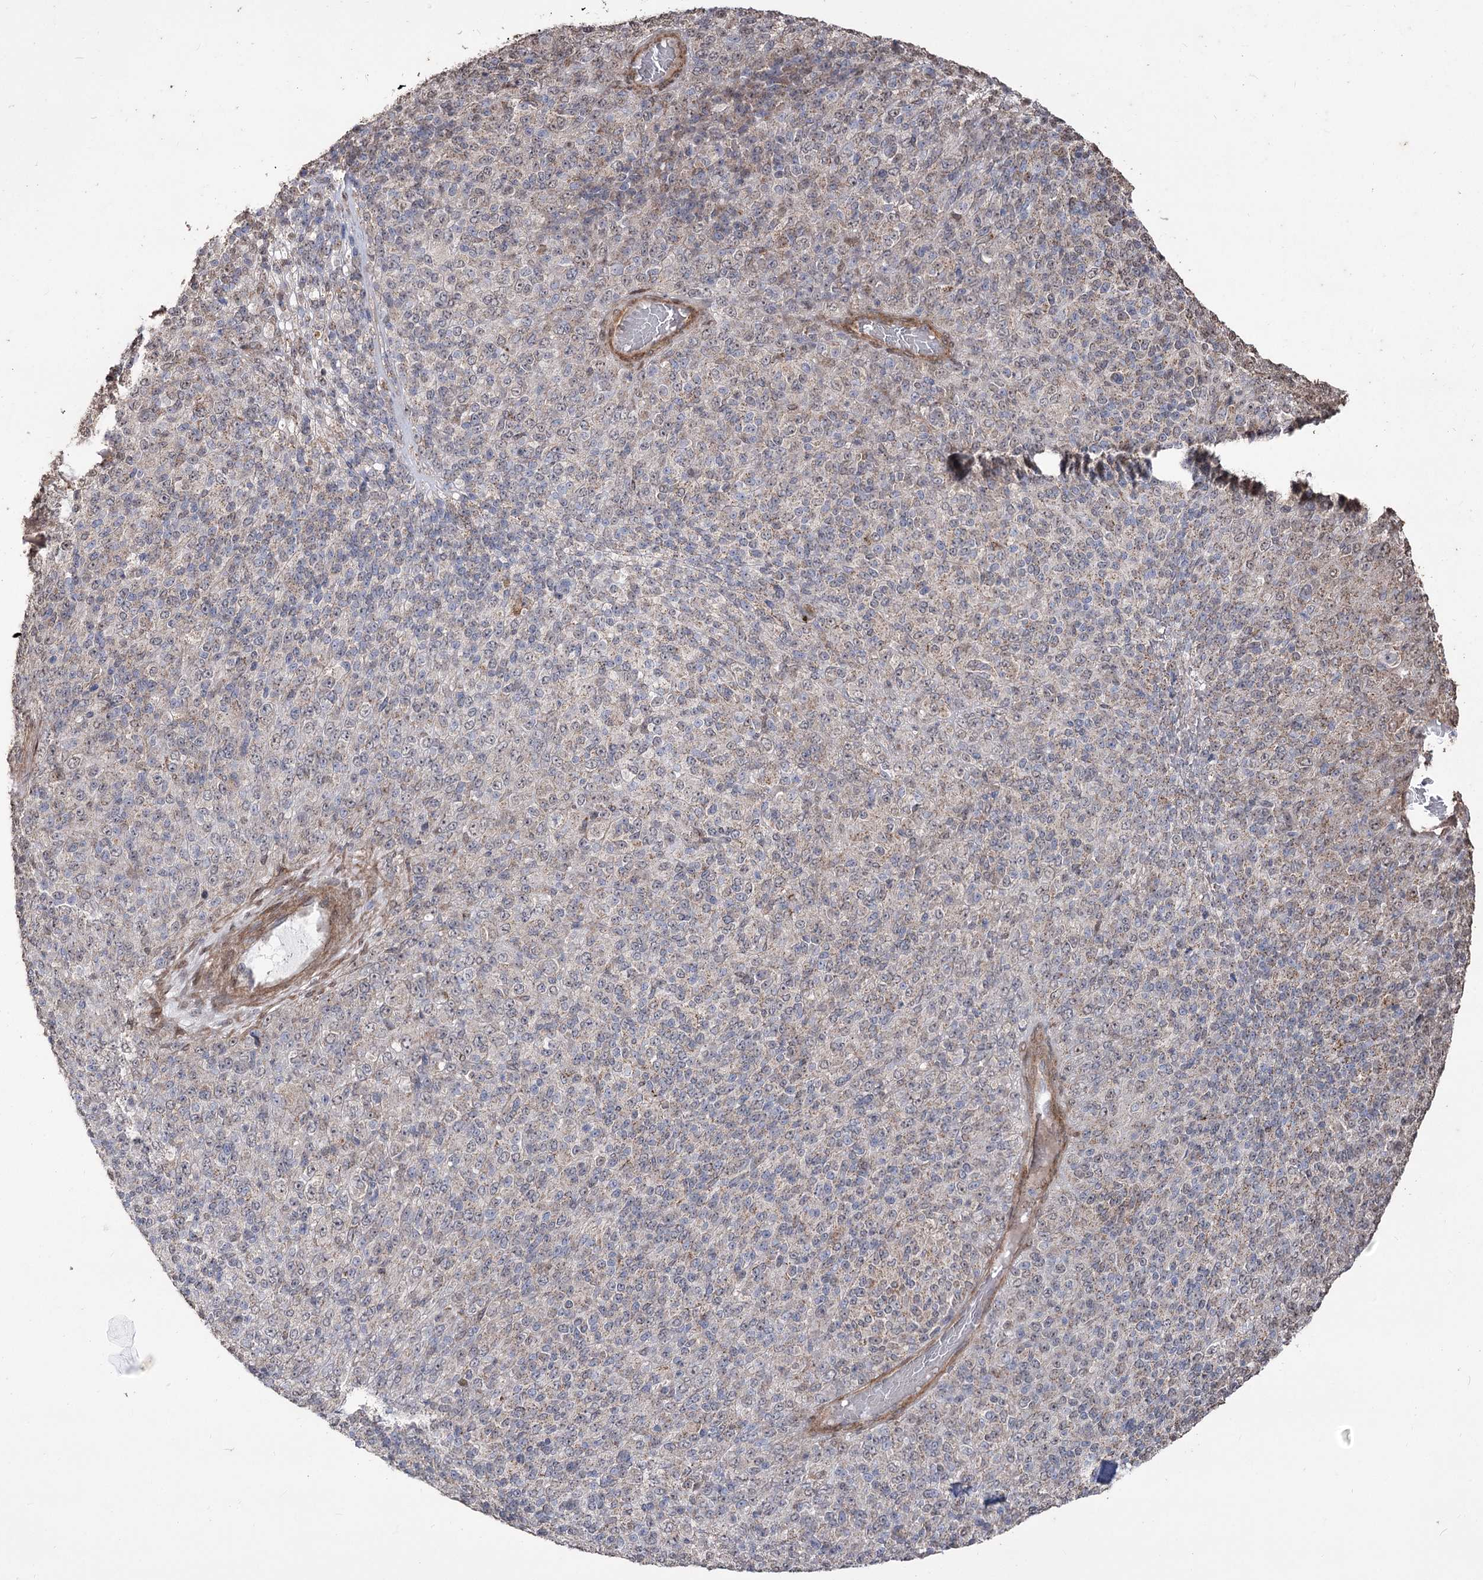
{"staining": {"intensity": "negative", "quantity": "none", "location": "none"}, "tissue": "melanoma", "cell_type": "Tumor cells", "image_type": "cancer", "snomed": [{"axis": "morphology", "description": "Malignant melanoma, Metastatic site"}, {"axis": "topography", "description": "Brain"}], "caption": "This micrograph is of malignant melanoma (metastatic site) stained with immunohistochemistry to label a protein in brown with the nuclei are counter-stained blue. There is no expression in tumor cells.", "gene": "ZSCAN23", "patient": {"sex": "female", "age": 56}}